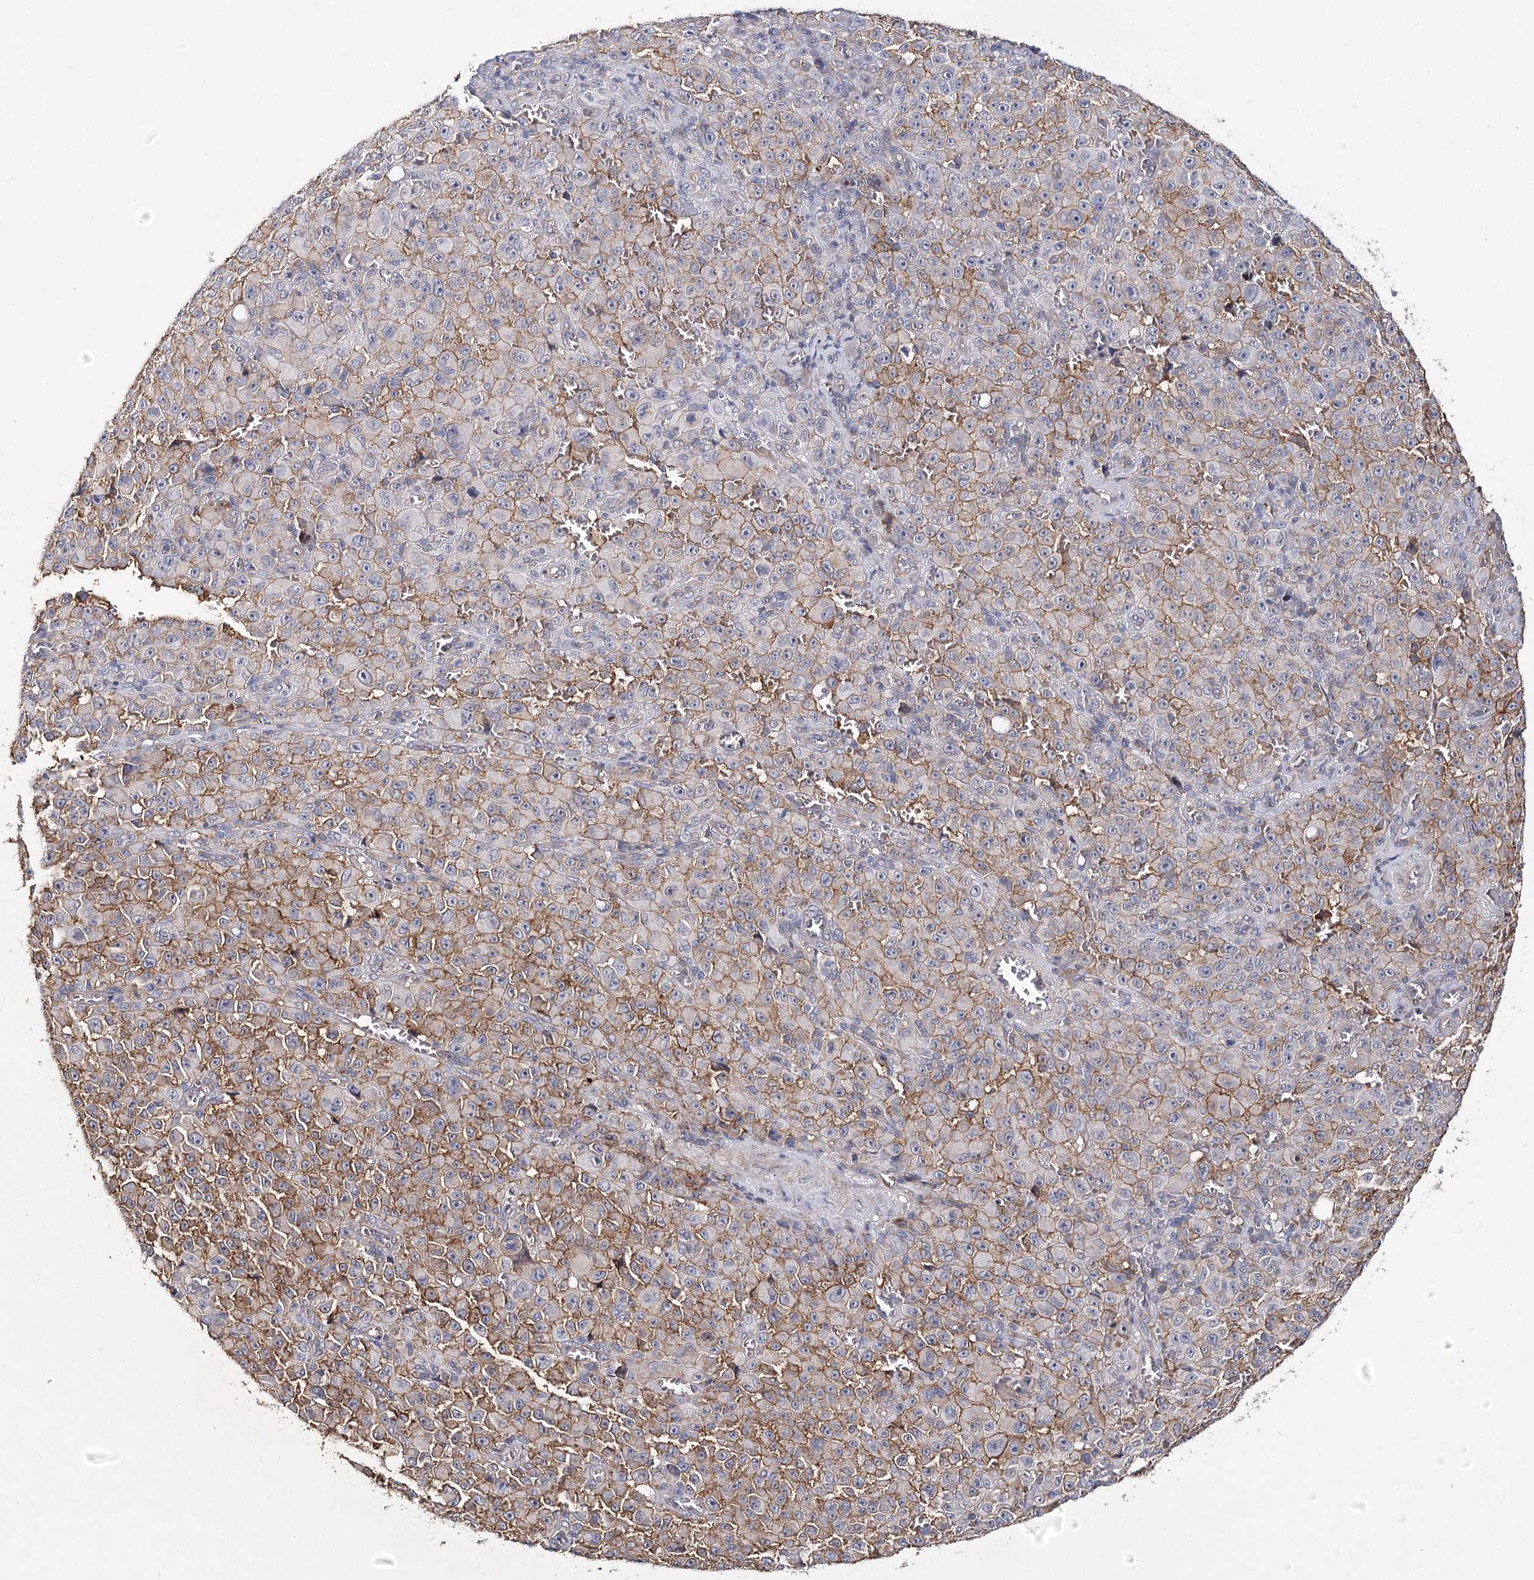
{"staining": {"intensity": "moderate", "quantity": "25%-75%", "location": "cytoplasmic/membranous"}, "tissue": "melanoma", "cell_type": "Tumor cells", "image_type": "cancer", "snomed": [{"axis": "morphology", "description": "Malignant melanoma, NOS"}, {"axis": "topography", "description": "Skin"}], "caption": "Brown immunohistochemical staining in melanoma reveals moderate cytoplasmic/membranous positivity in approximately 25%-75% of tumor cells.", "gene": "TMEM218", "patient": {"sex": "female", "age": 82}}